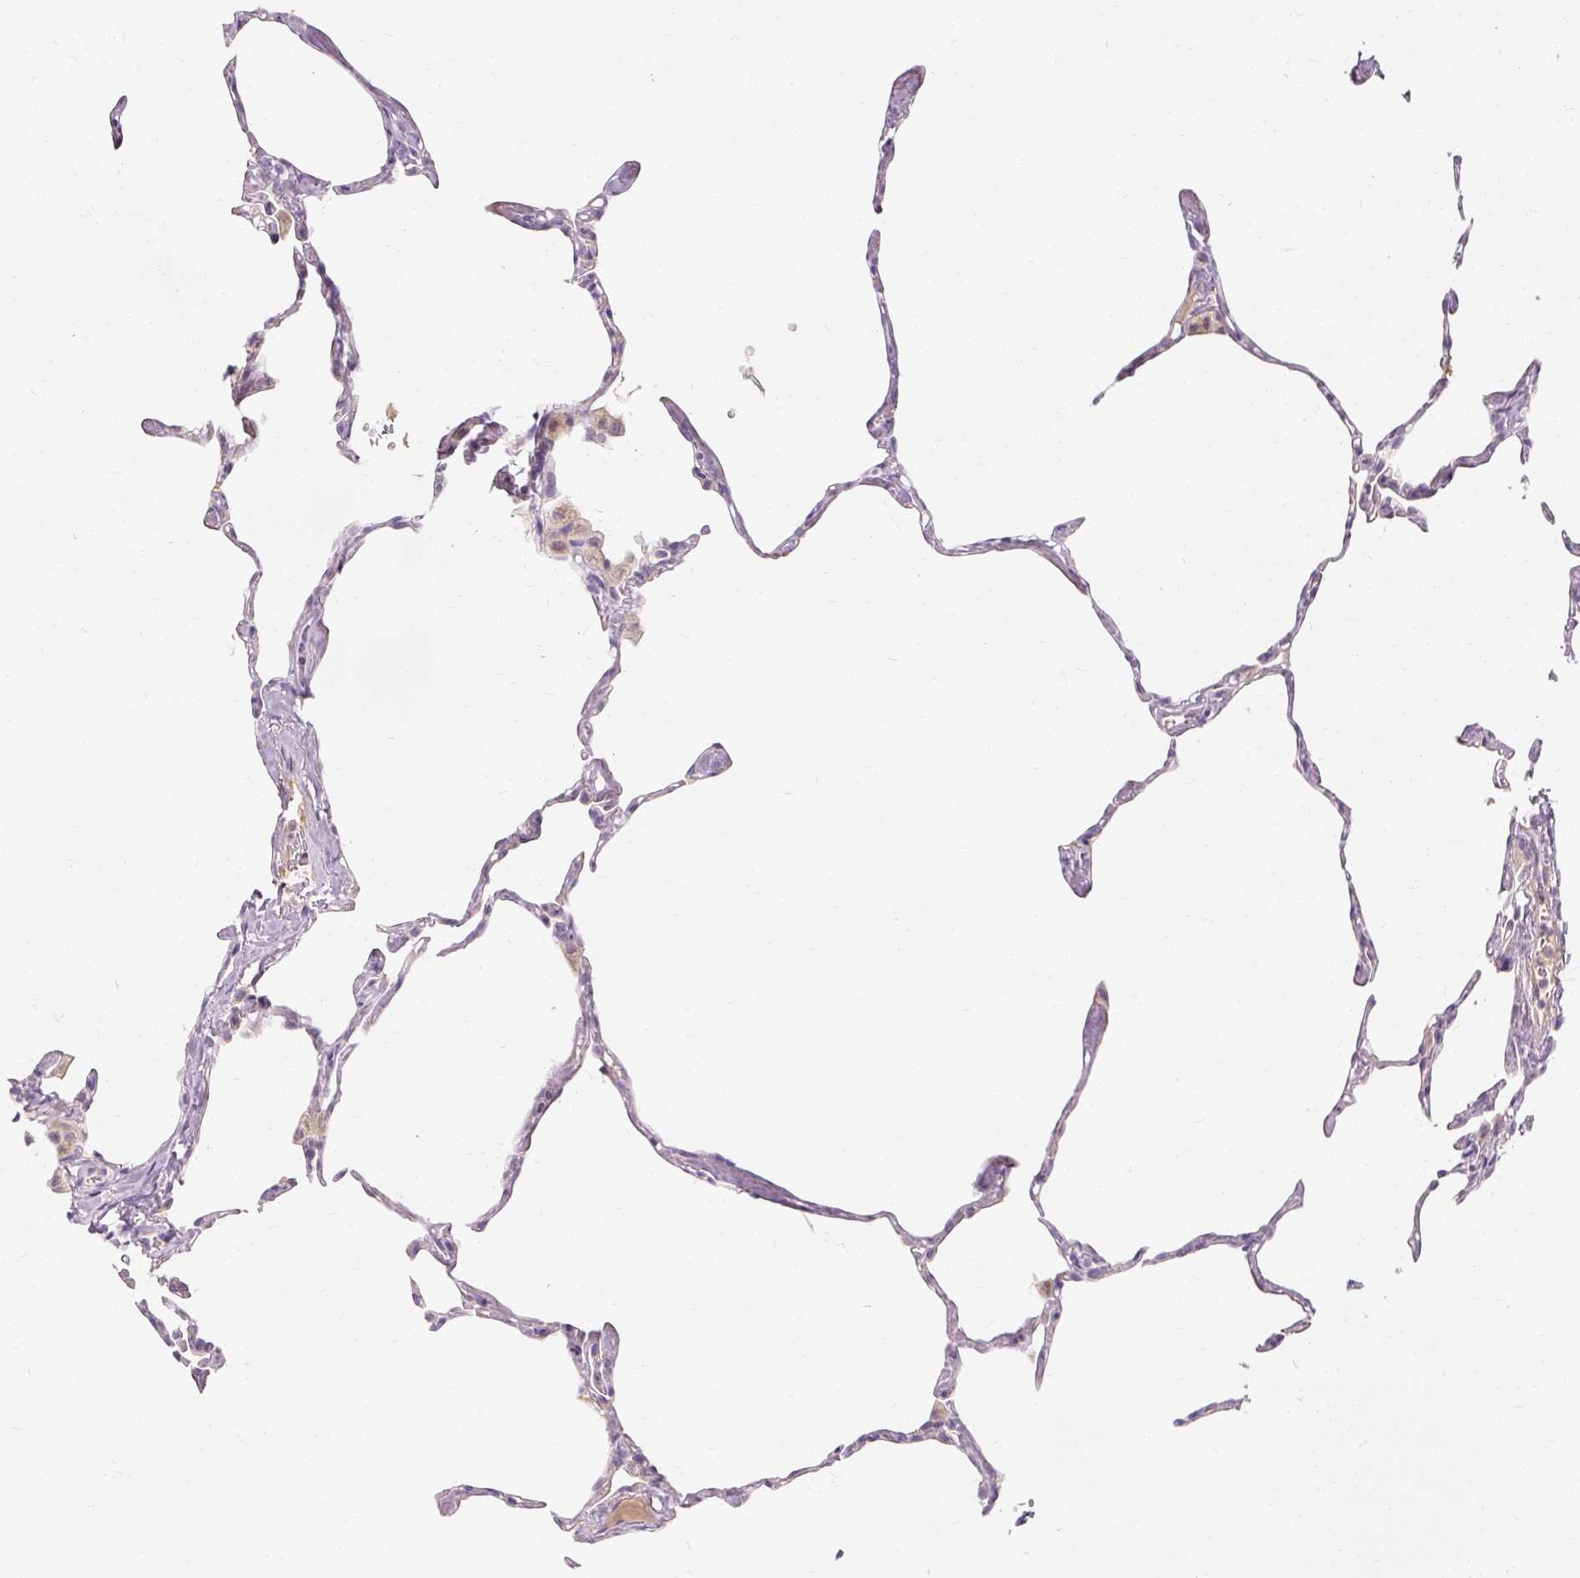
{"staining": {"intensity": "weak", "quantity": "<25%", "location": "cytoplasmic/membranous"}, "tissue": "lung", "cell_type": "Alveolar cells", "image_type": "normal", "snomed": [{"axis": "morphology", "description": "Normal tissue, NOS"}, {"axis": "topography", "description": "Lung"}], "caption": "High power microscopy micrograph of an immunohistochemistry histopathology image of benign lung, revealing no significant staining in alveolar cells.", "gene": "CAPN3", "patient": {"sex": "male", "age": 65}}